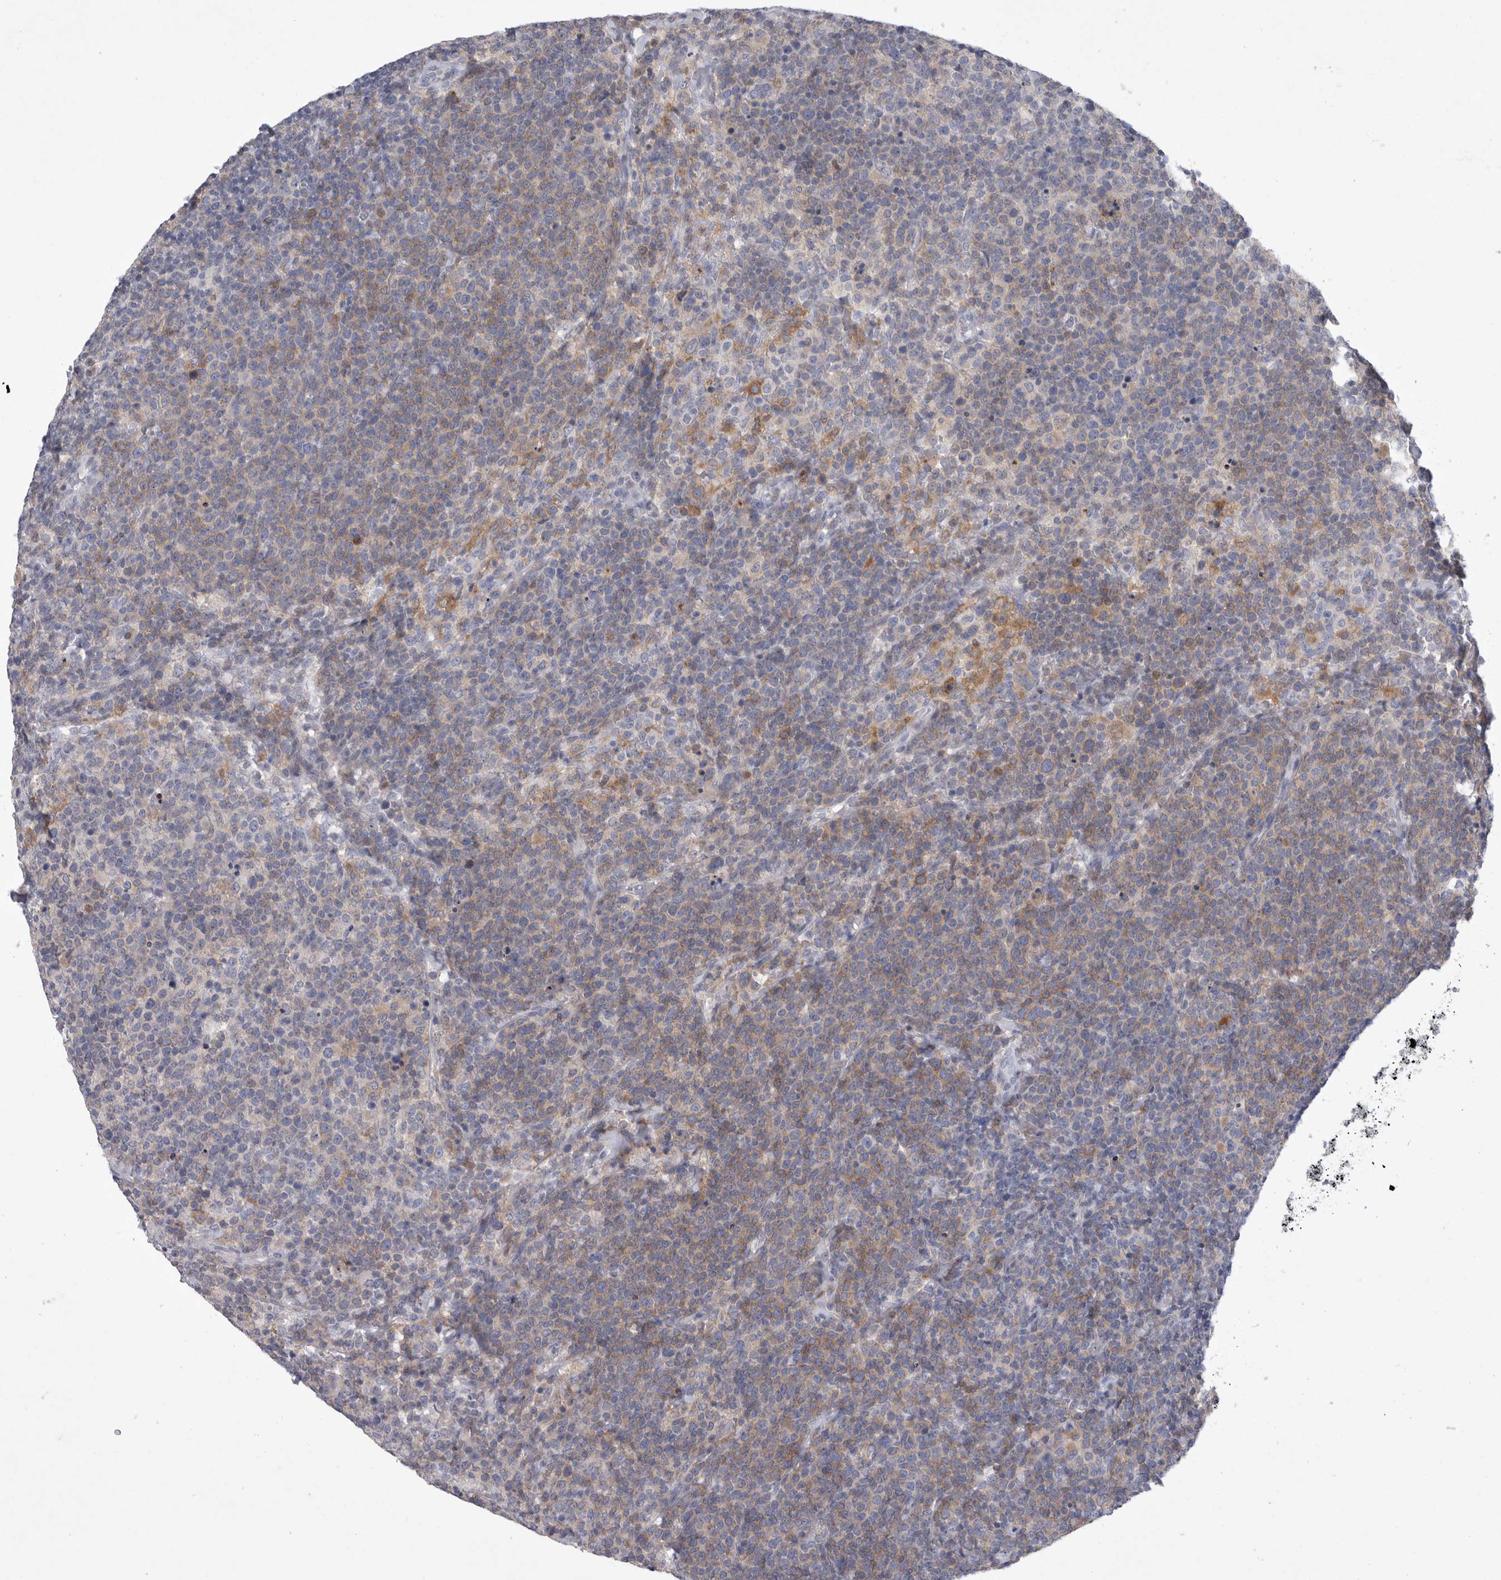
{"staining": {"intensity": "weak", "quantity": "25%-75%", "location": "cytoplasmic/membranous"}, "tissue": "lymphoma", "cell_type": "Tumor cells", "image_type": "cancer", "snomed": [{"axis": "morphology", "description": "Malignant lymphoma, non-Hodgkin's type, High grade"}, {"axis": "topography", "description": "Lymph node"}], "caption": "Malignant lymphoma, non-Hodgkin's type (high-grade) stained with DAB IHC displays low levels of weak cytoplasmic/membranous staining in about 25%-75% of tumor cells. (Stains: DAB (3,3'-diaminobenzidine) in brown, nuclei in blue, Microscopy: brightfield microscopy at high magnification).", "gene": "SIGLEC10", "patient": {"sex": "male", "age": 61}}